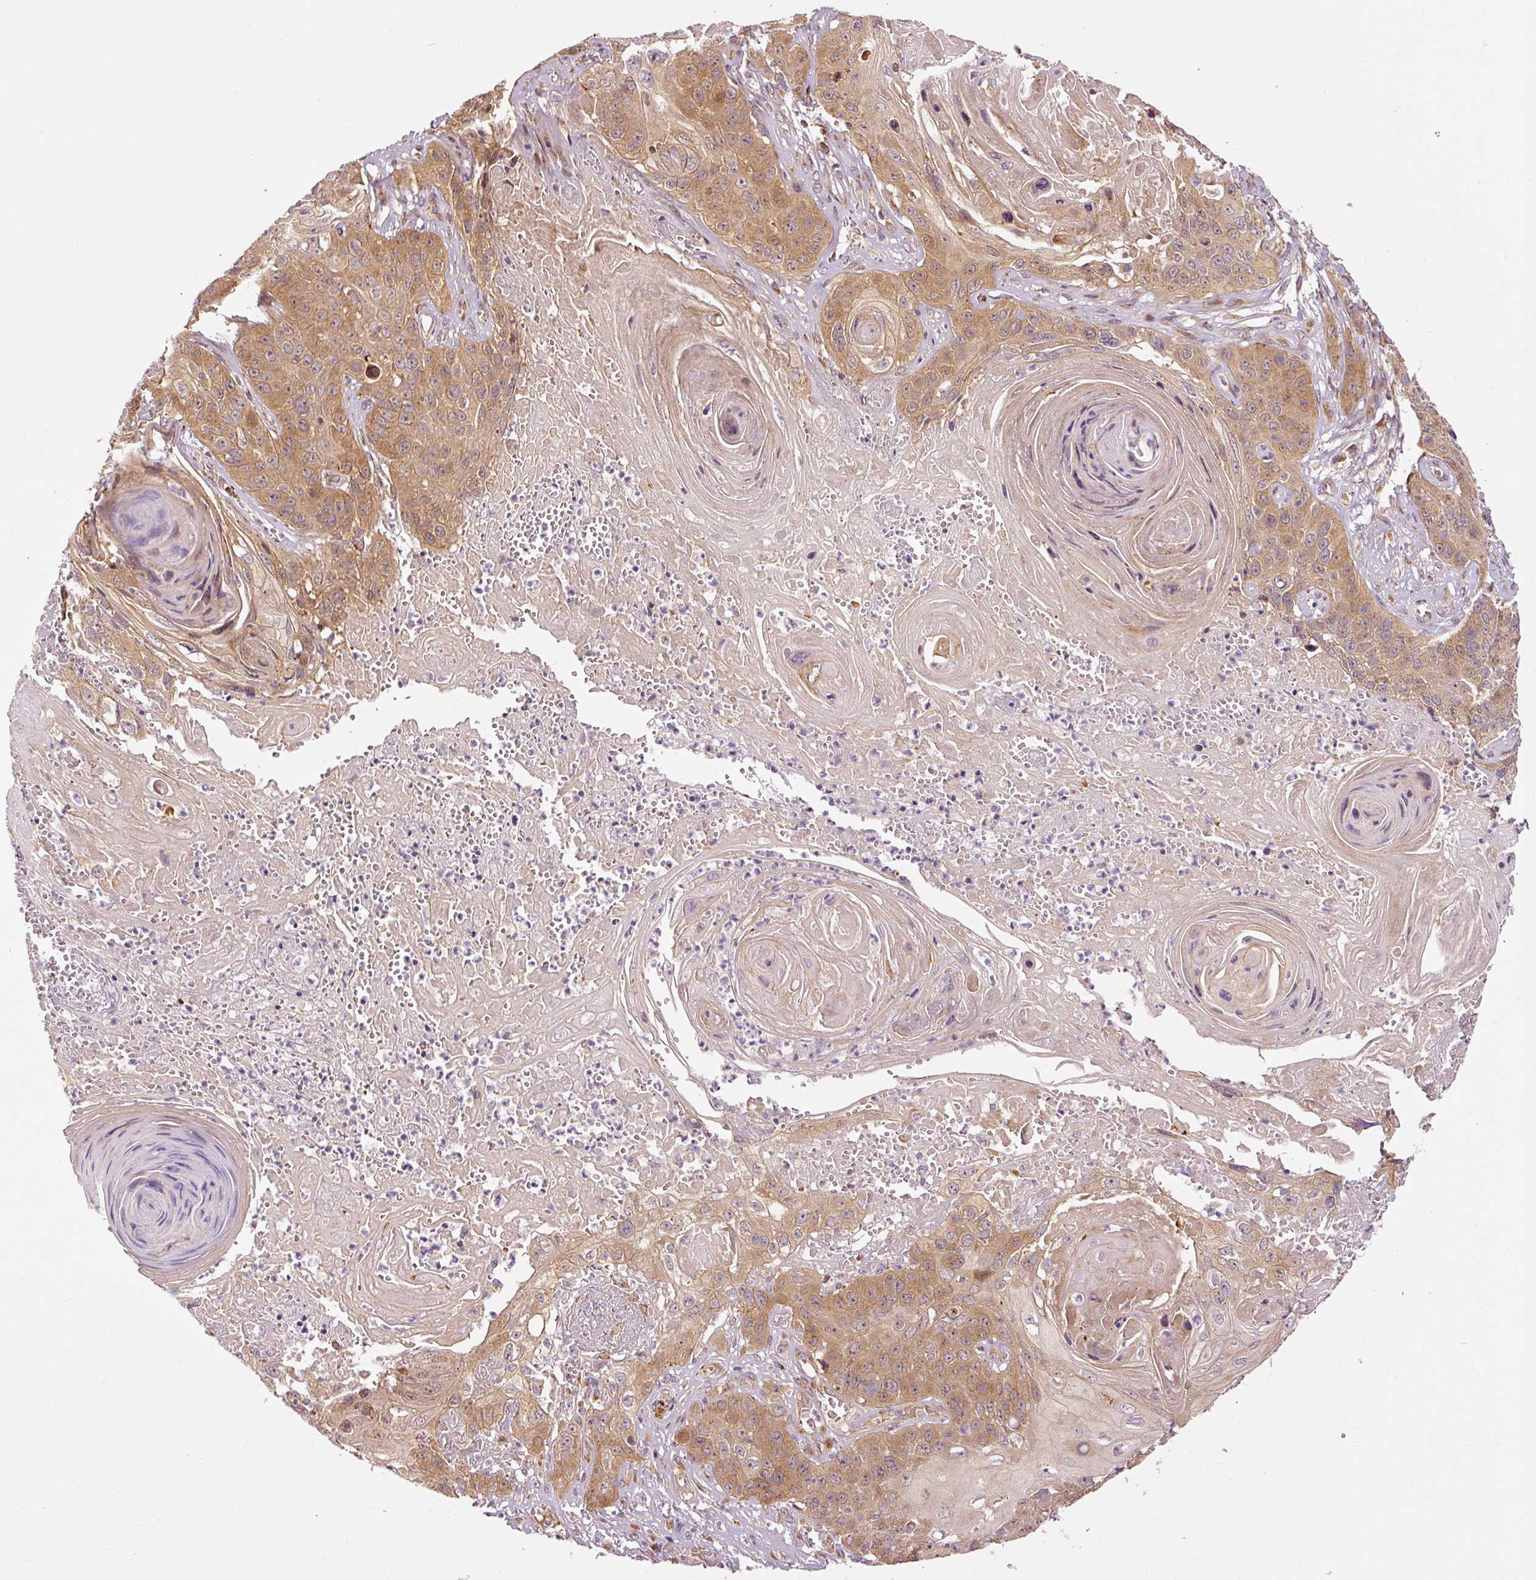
{"staining": {"intensity": "moderate", "quantity": ">75%", "location": "cytoplasmic/membranous"}, "tissue": "skin cancer", "cell_type": "Tumor cells", "image_type": "cancer", "snomed": [{"axis": "morphology", "description": "Squamous cell carcinoma, NOS"}, {"axis": "topography", "description": "Skin"}], "caption": "IHC photomicrograph of human skin cancer (squamous cell carcinoma) stained for a protein (brown), which demonstrates medium levels of moderate cytoplasmic/membranous staining in approximately >75% of tumor cells.", "gene": "PPP1R14B", "patient": {"sex": "male", "age": 55}}